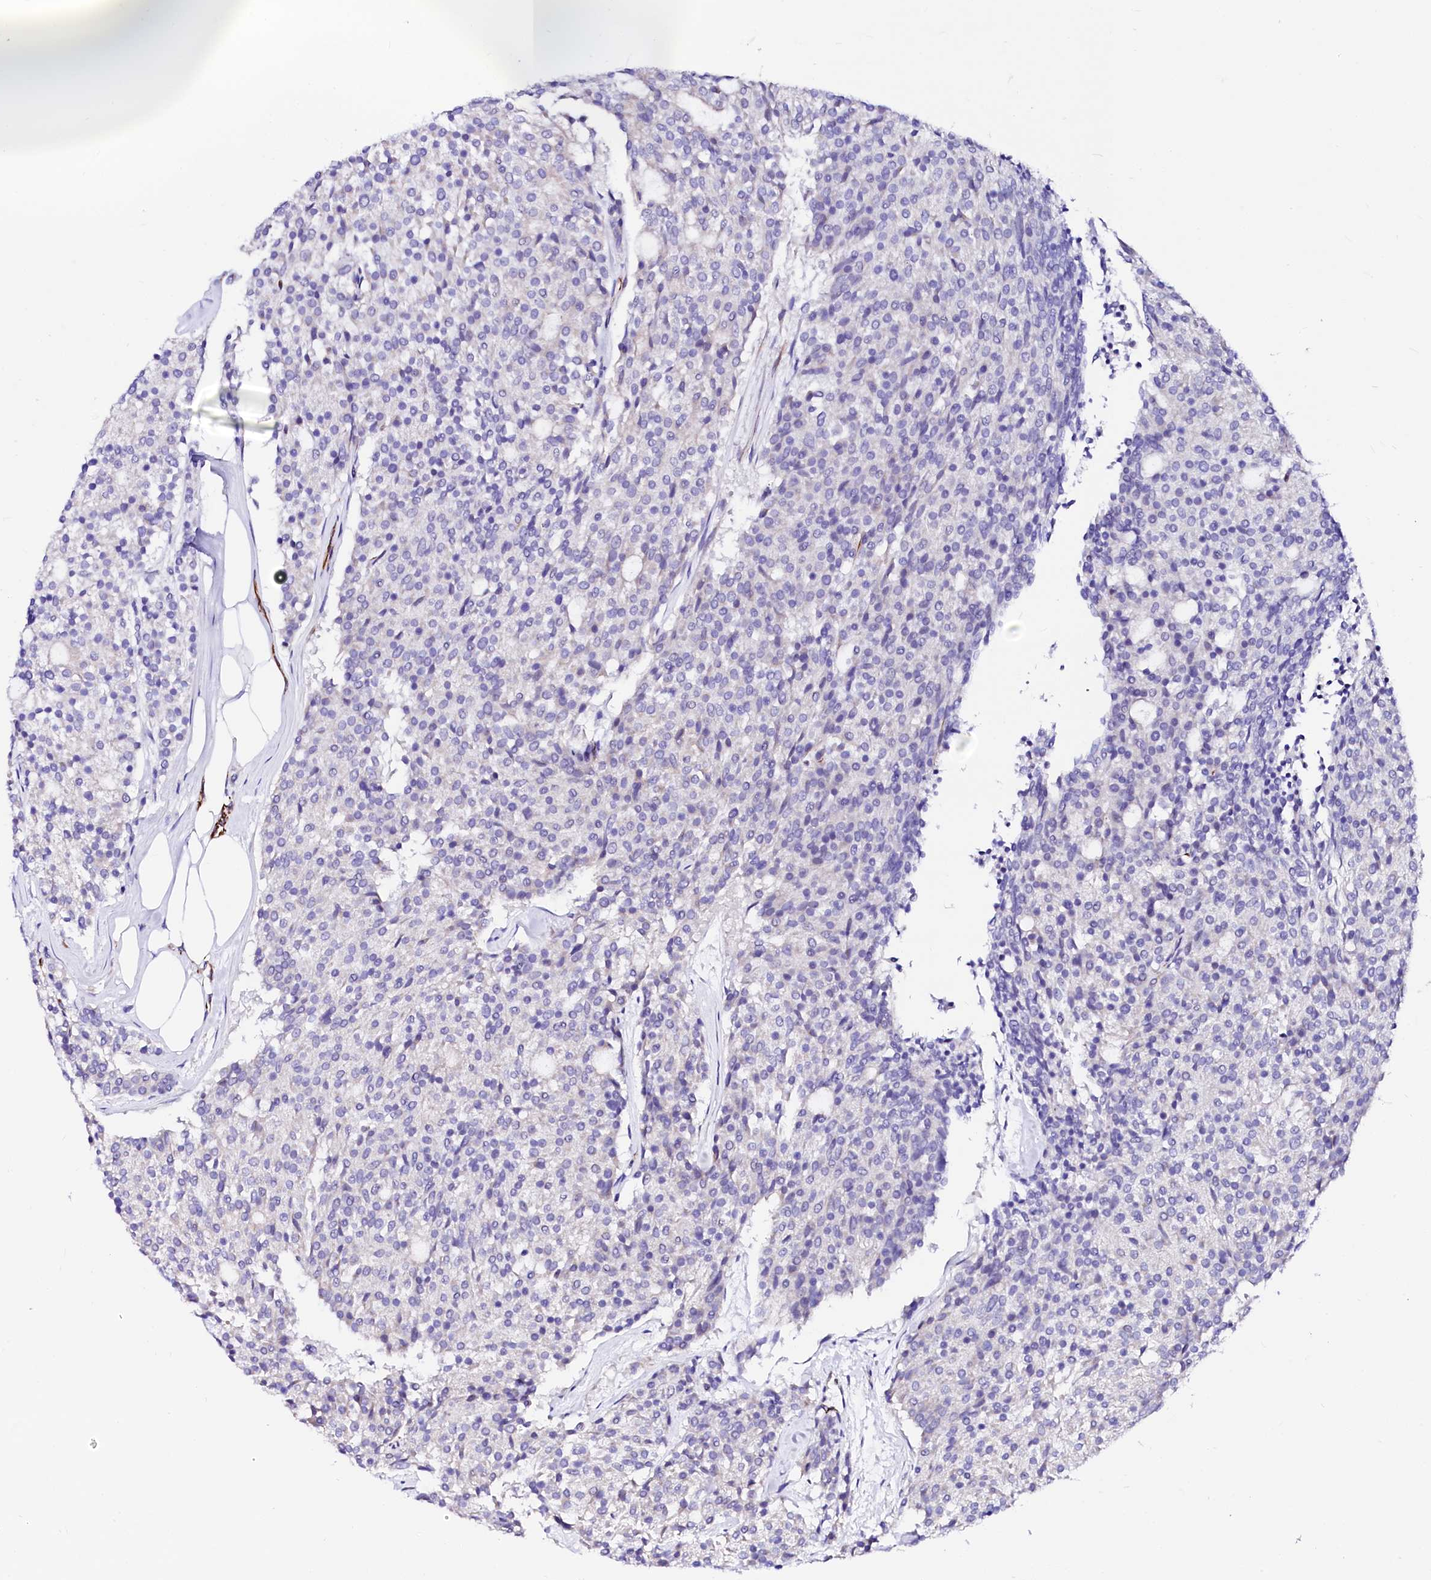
{"staining": {"intensity": "negative", "quantity": "none", "location": "none"}, "tissue": "carcinoid", "cell_type": "Tumor cells", "image_type": "cancer", "snomed": [{"axis": "morphology", "description": "Carcinoid, malignant, NOS"}, {"axis": "topography", "description": "Pancreas"}], "caption": "Protein analysis of carcinoid (malignant) displays no significant positivity in tumor cells. (Brightfield microscopy of DAB (3,3'-diaminobenzidine) IHC at high magnification).", "gene": "SFR1", "patient": {"sex": "female", "age": 54}}